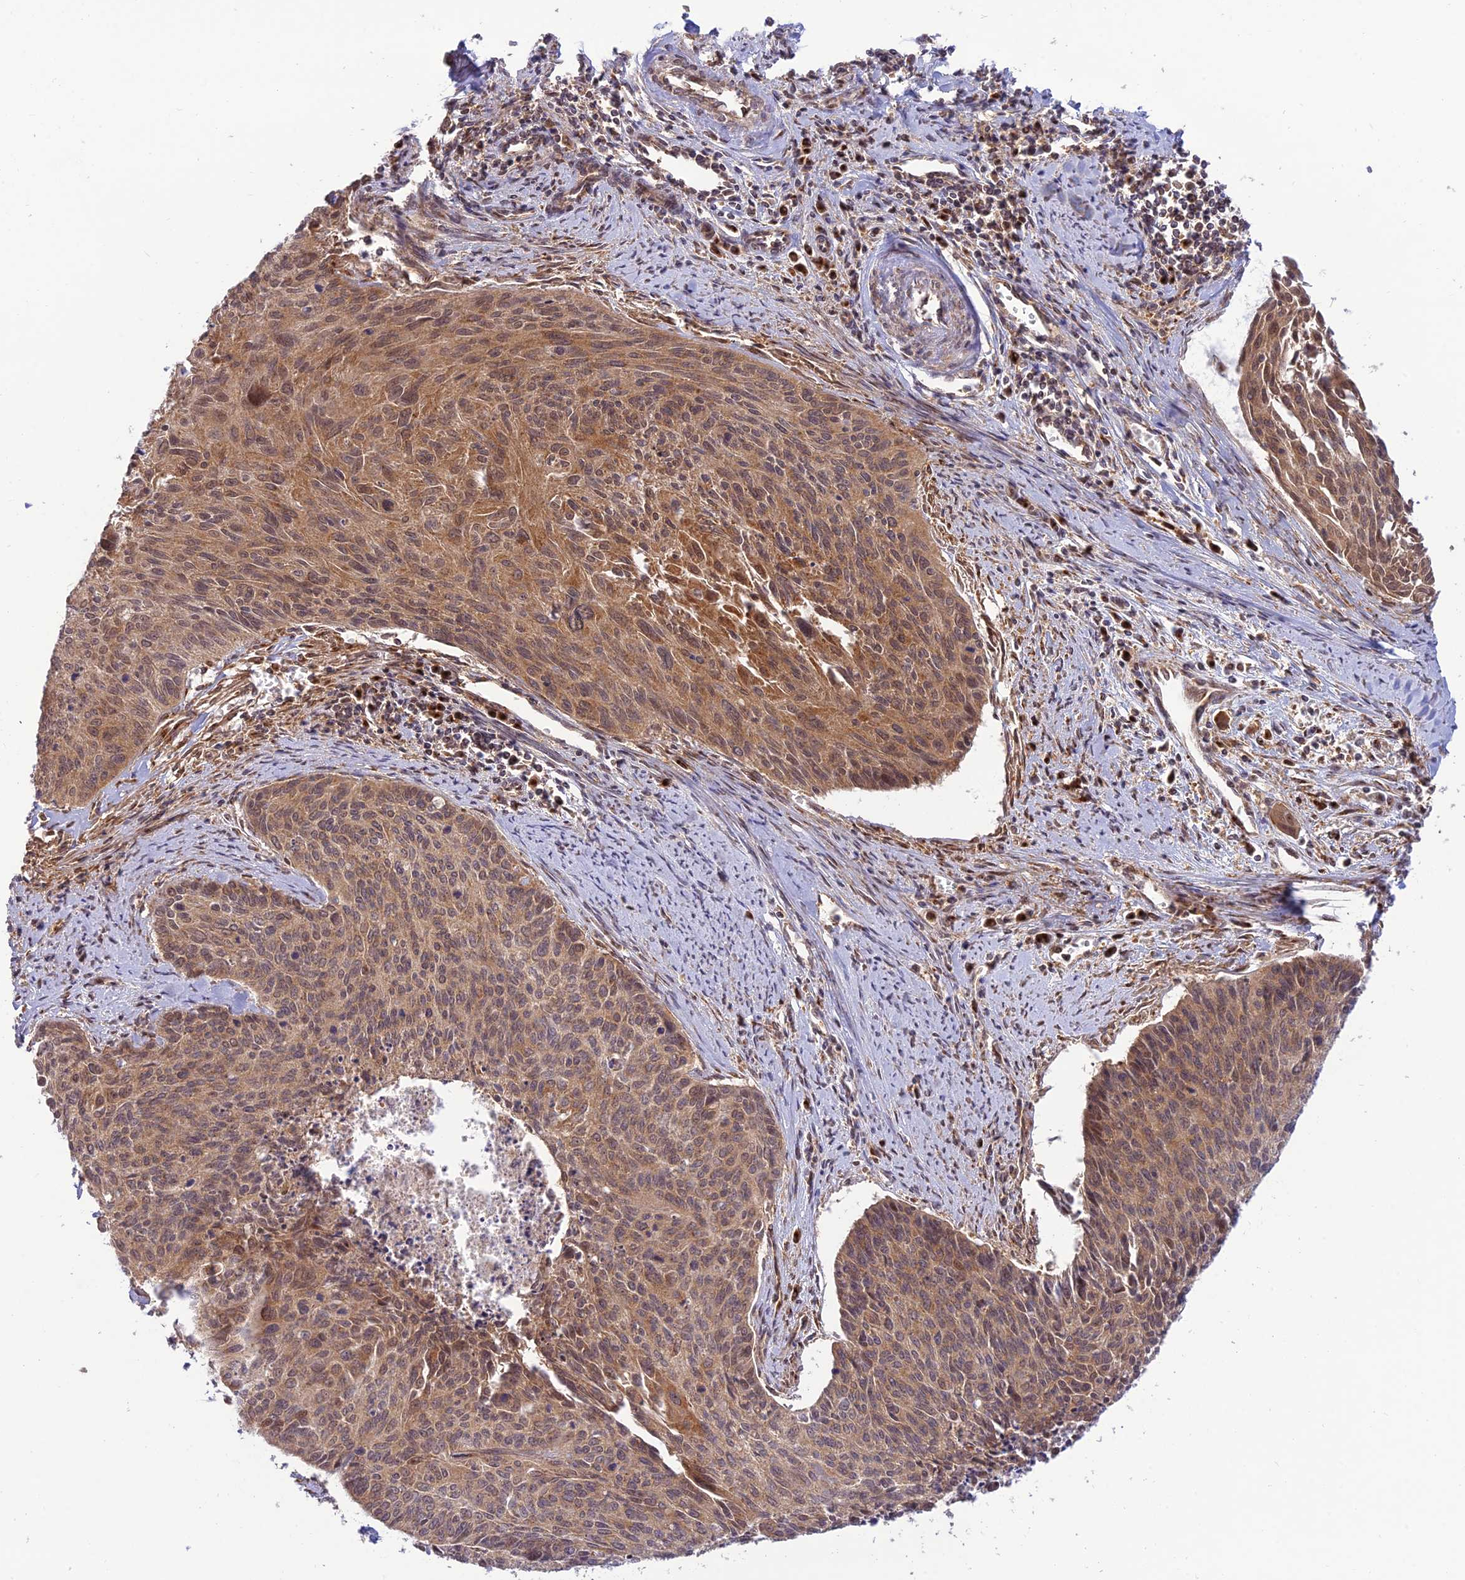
{"staining": {"intensity": "moderate", "quantity": ">75%", "location": "cytoplasmic/membranous"}, "tissue": "cervical cancer", "cell_type": "Tumor cells", "image_type": "cancer", "snomed": [{"axis": "morphology", "description": "Squamous cell carcinoma, NOS"}, {"axis": "topography", "description": "Cervix"}], "caption": "High-power microscopy captured an immunohistochemistry (IHC) photomicrograph of cervical squamous cell carcinoma, revealing moderate cytoplasmic/membranous staining in about >75% of tumor cells. The protein is stained brown, and the nuclei are stained in blue (DAB IHC with brightfield microscopy, high magnification).", "gene": "GOLGA3", "patient": {"sex": "female", "age": 55}}